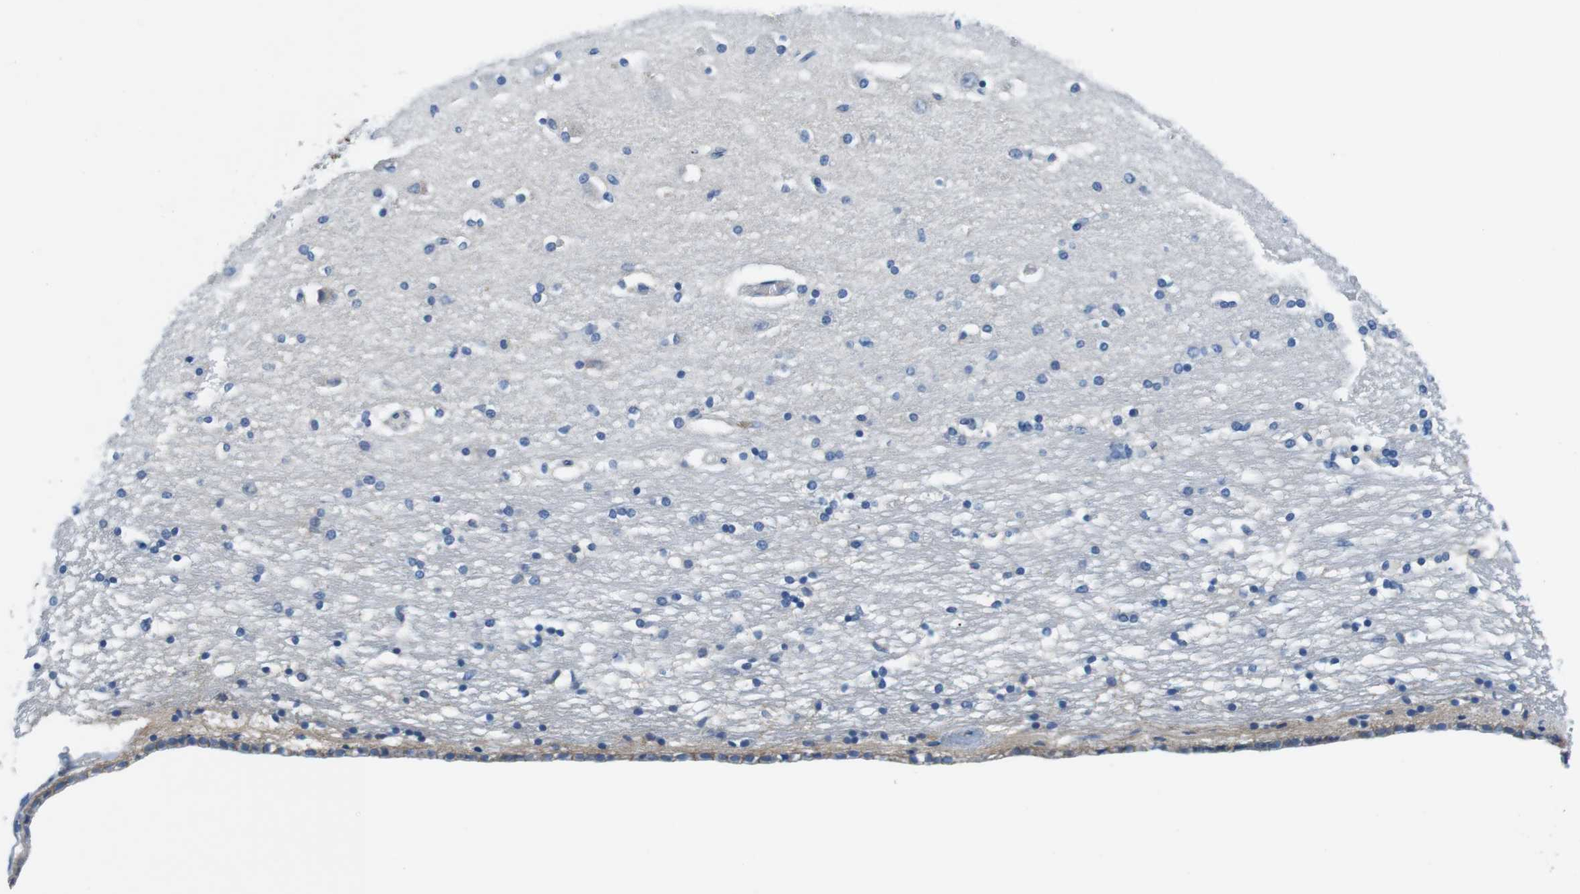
{"staining": {"intensity": "weak", "quantity": "<25%", "location": "cytoplasmic/membranous"}, "tissue": "hippocampus", "cell_type": "Glial cells", "image_type": "normal", "snomed": [{"axis": "morphology", "description": "Normal tissue, NOS"}, {"axis": "topography", "description": "Hippocampus"}], "caption": "Normal hippocampus was stained to show a protein in brown. There is no significant staining in glial cells. The staining is performed using DAB brown chromogen with nuclei counter-stained in using hematoxylin.", "gene": "SLC6A6", "patient": {"sex": "female", "age": 54}}